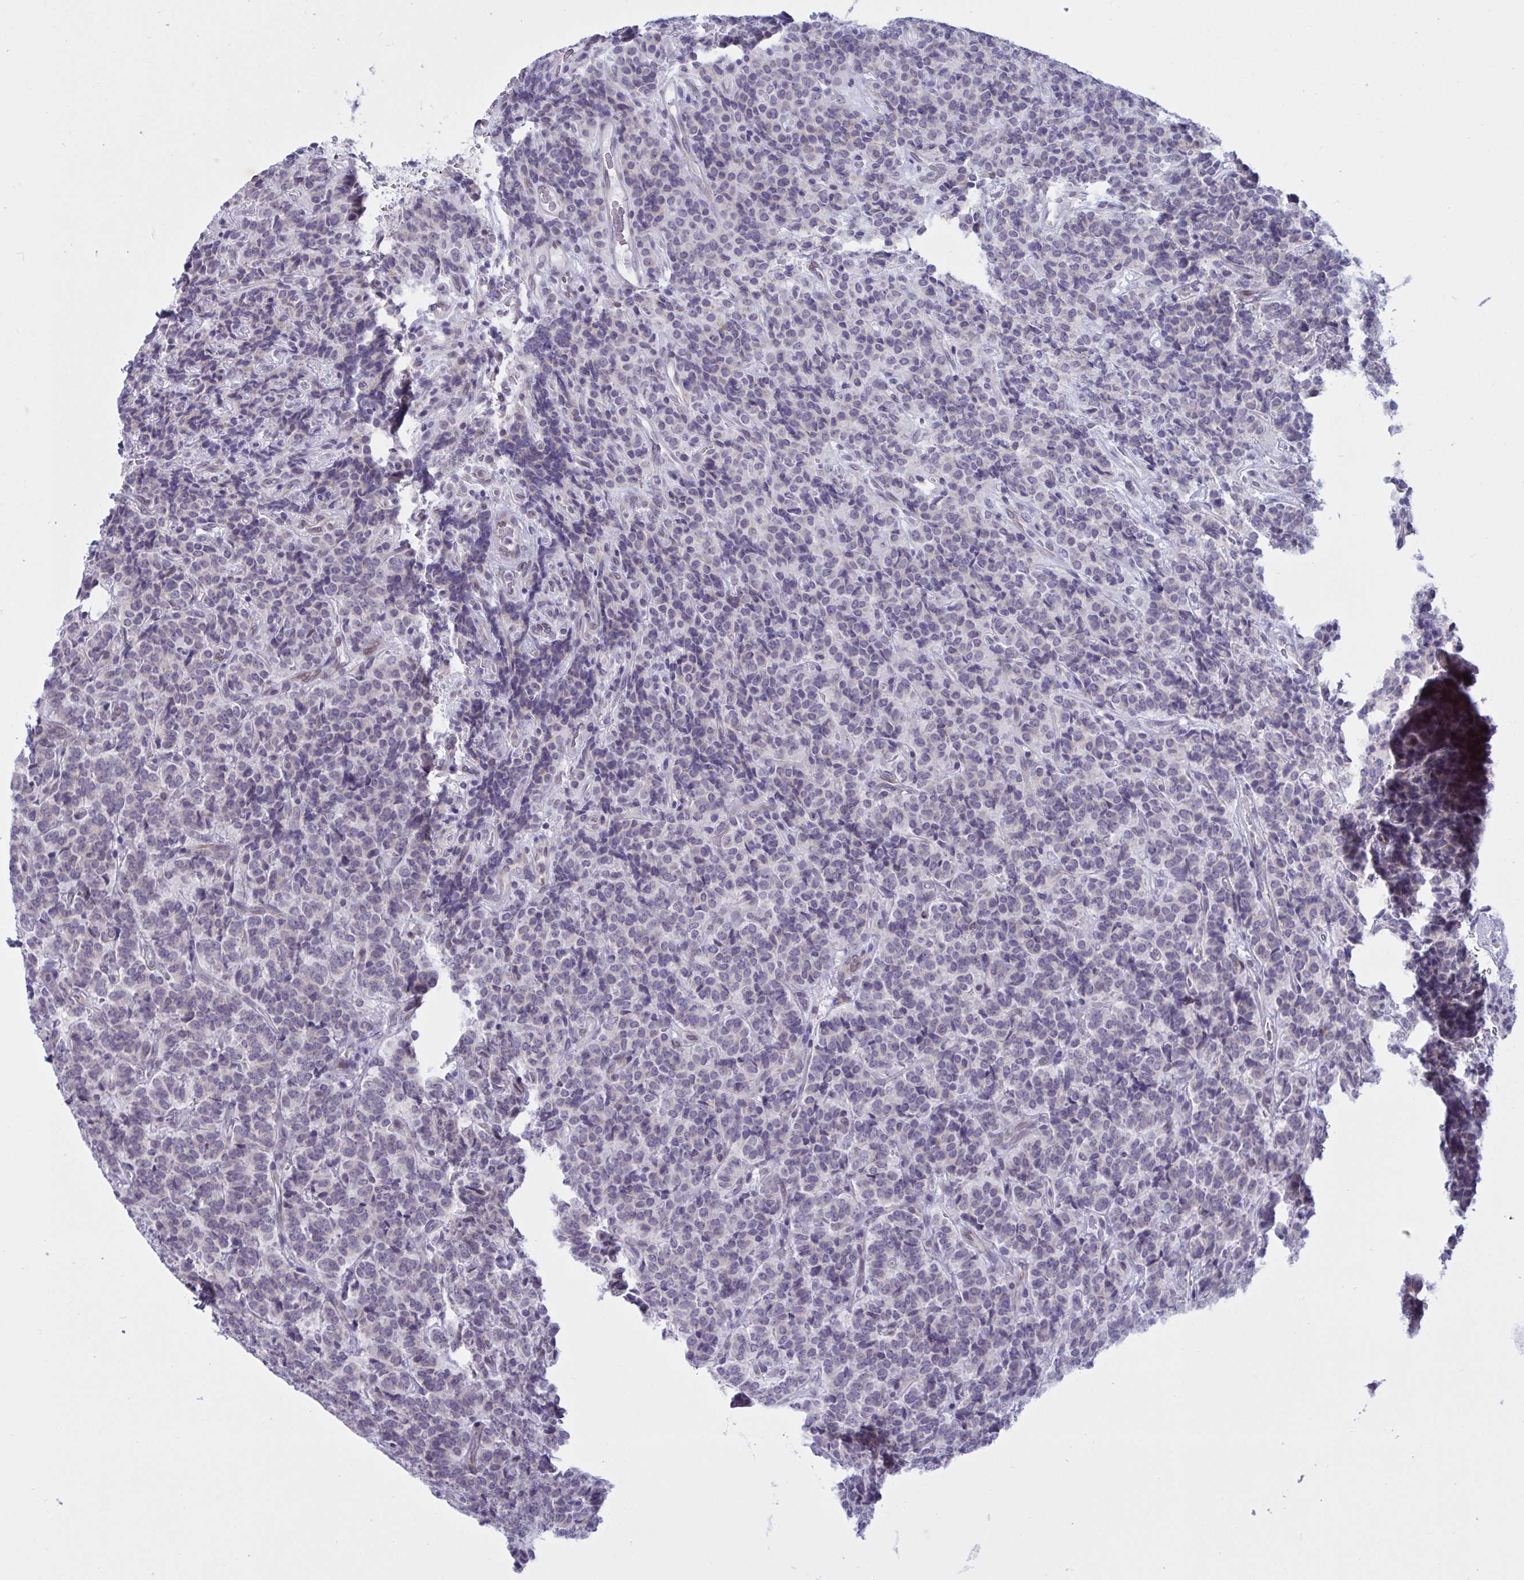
{"staining": {"intensity": "negative", "quantity": "none", "location": "none"}, "tissue": "carcinoid", "cell_type": "Tumor cells", "image_type": "cancer", "snomed": [{"axis": "morphology", "description": "Carcinoid, malignant, NOS"}, {"axis": "topography", "description": "Pancreas"}], "caption": "High power microscopy image of an IHC photomicrograph of carcinoid, revealing no significant positivity in tumor cells.", "gene": "DOCK11", "patient": {"sex": "male", "age": 36}}